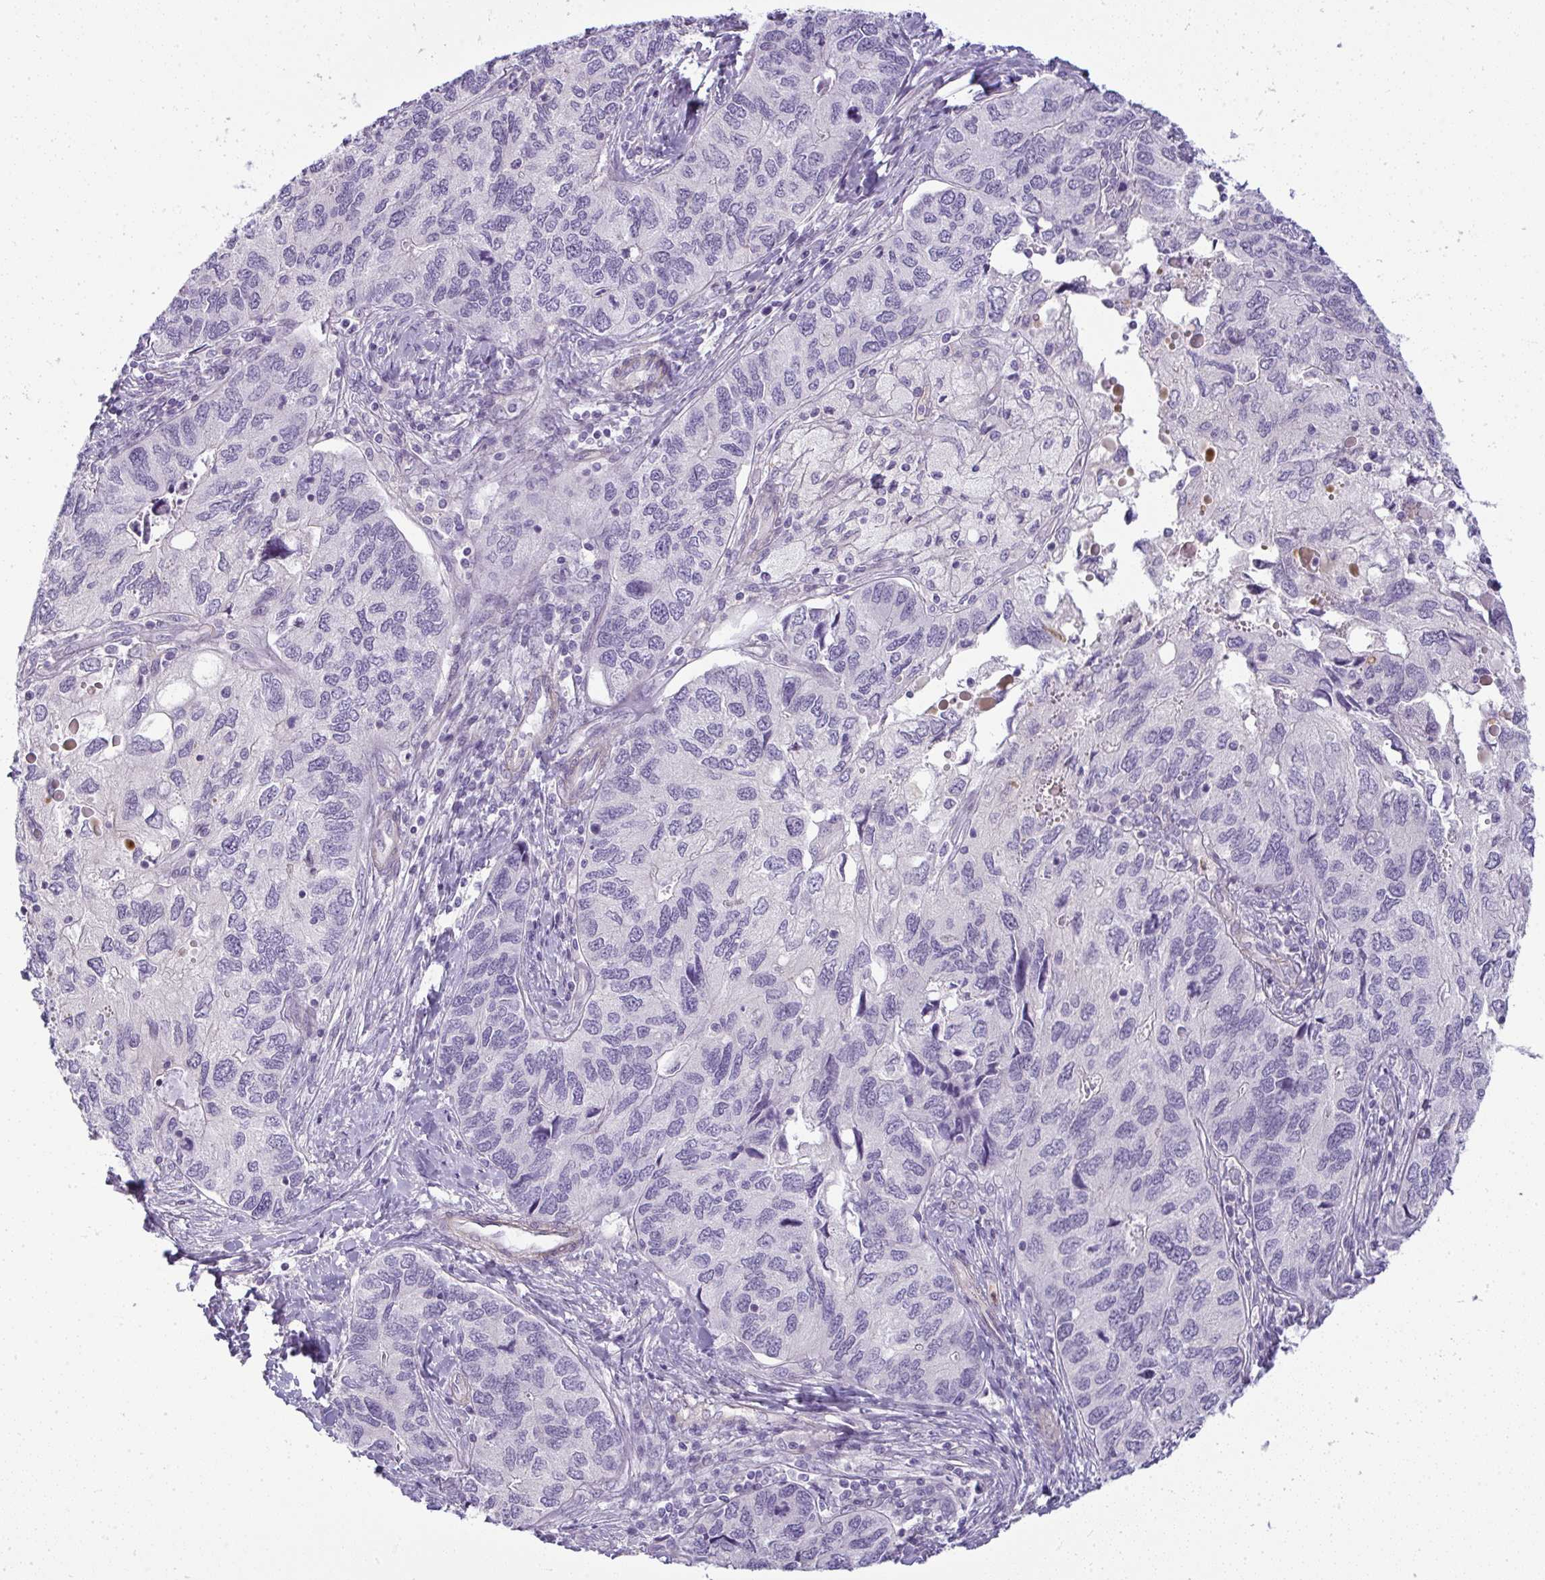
{"staining": {"intensity": "negative", "quantity": "none", "location": "none"}, "tissue": "endometrial cancer", "cell_type": "Tumor cells", "image_type": "cancer", "snomed": [{"axis": "morphology", "description": "Carcinoma, NOS"}, {"axis": "topography", "description": "Uterus"}], "caption": "An IHC micrograph of endometrial cancer (carcinoma) is shown. There is no staining in tumor cells of endometrial cancer (carcinoma).", "gene": "DZIP1", "patient": {"sex": "female", "age": 76}}